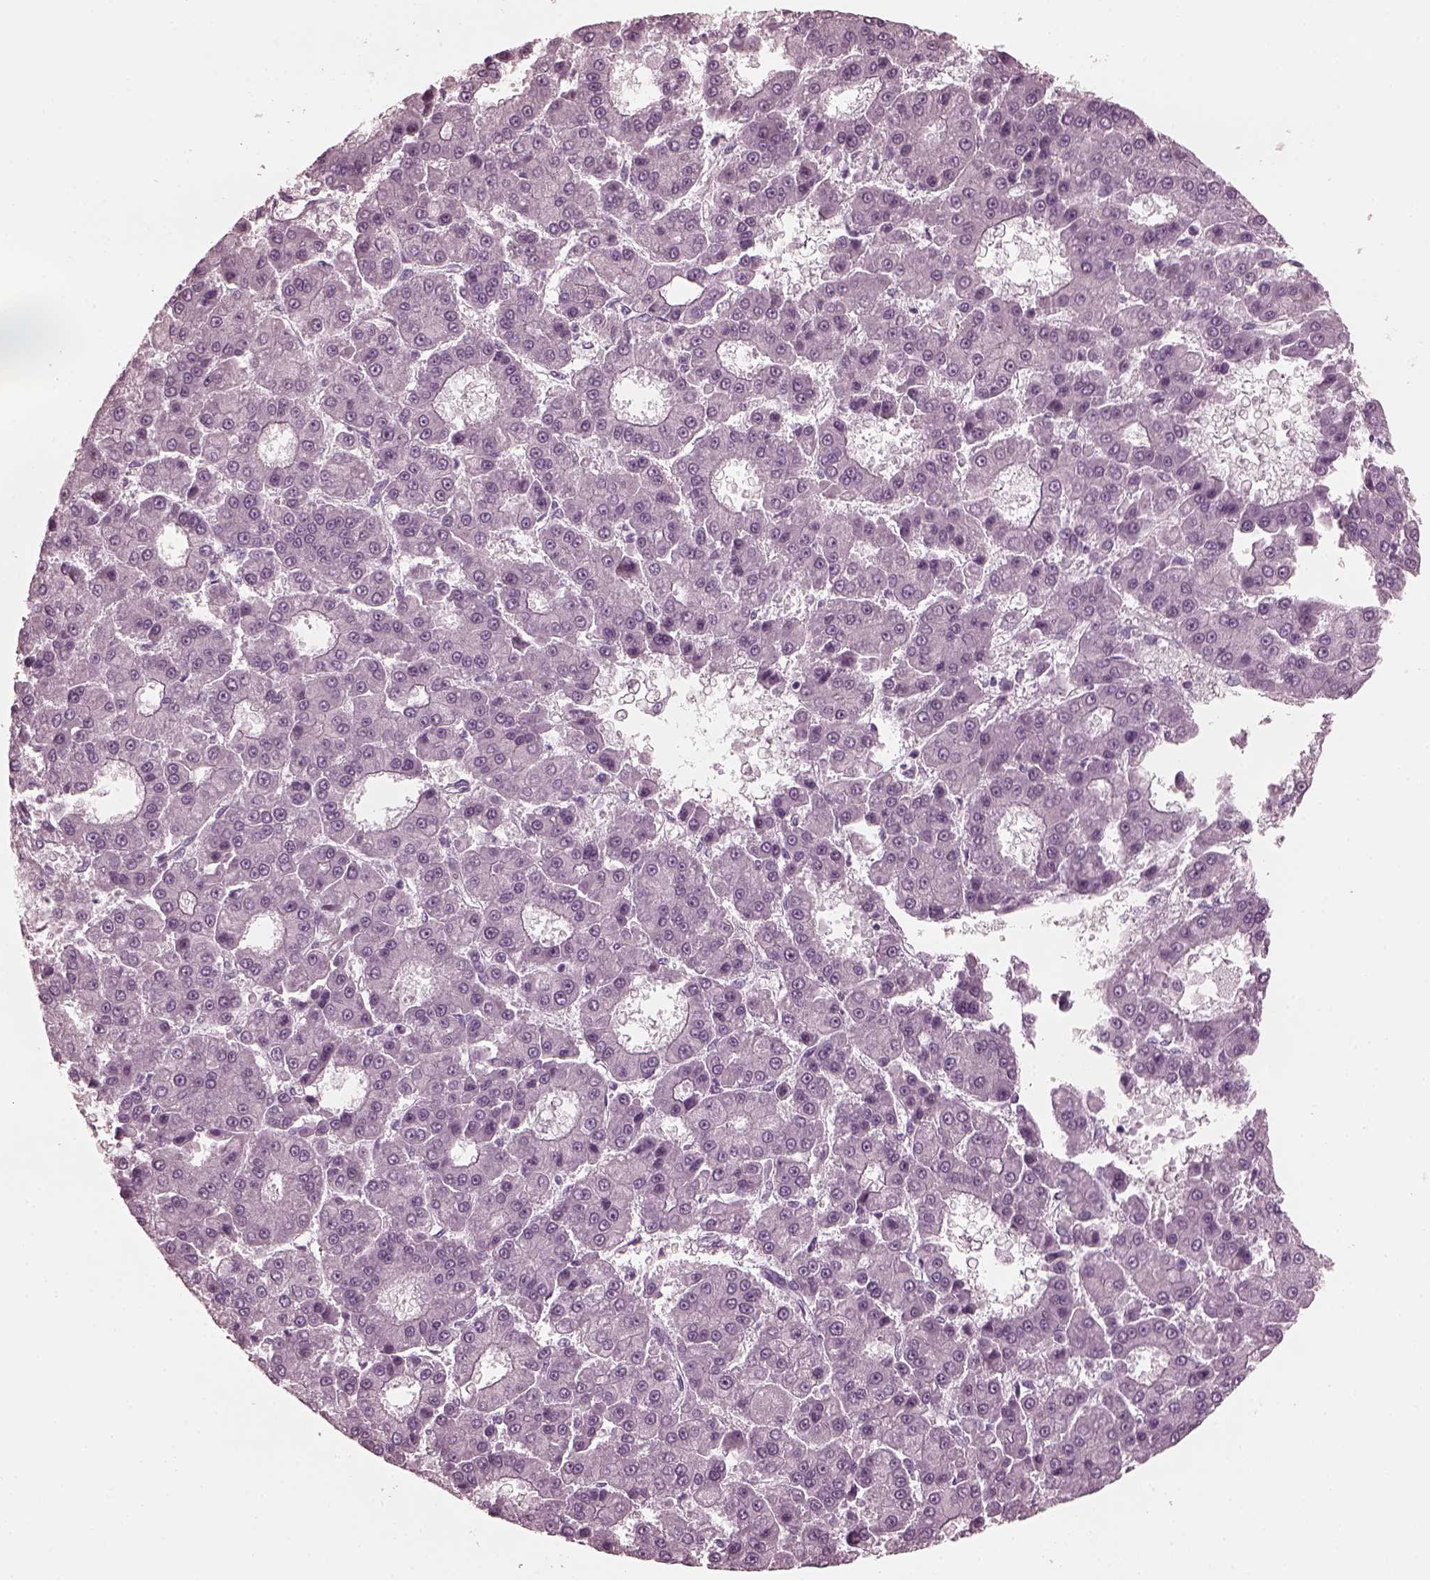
{"staining": {"intensity": "negative", "quantity": "none", "location": "none"}, "tissue": "liver cancer", "cell_type": "Tumor cells", "image_type": "cancer", "snomed": [{"axis": "morphology", "description": "Carcinoma, Hepatocellular, NOS"}, {"axis": "topography", "description": "Liver"}], "caption": "This is a histopathology image of IHC staining of liver cancer, which shows no positivity in tumor cells. (Brightfield microscopy of DAB (3,3'-diaminobenzidine) immunohistochemistry at high magnification).", "gene": "GRM6", "patient": {"sex": "male", "age": 70}}